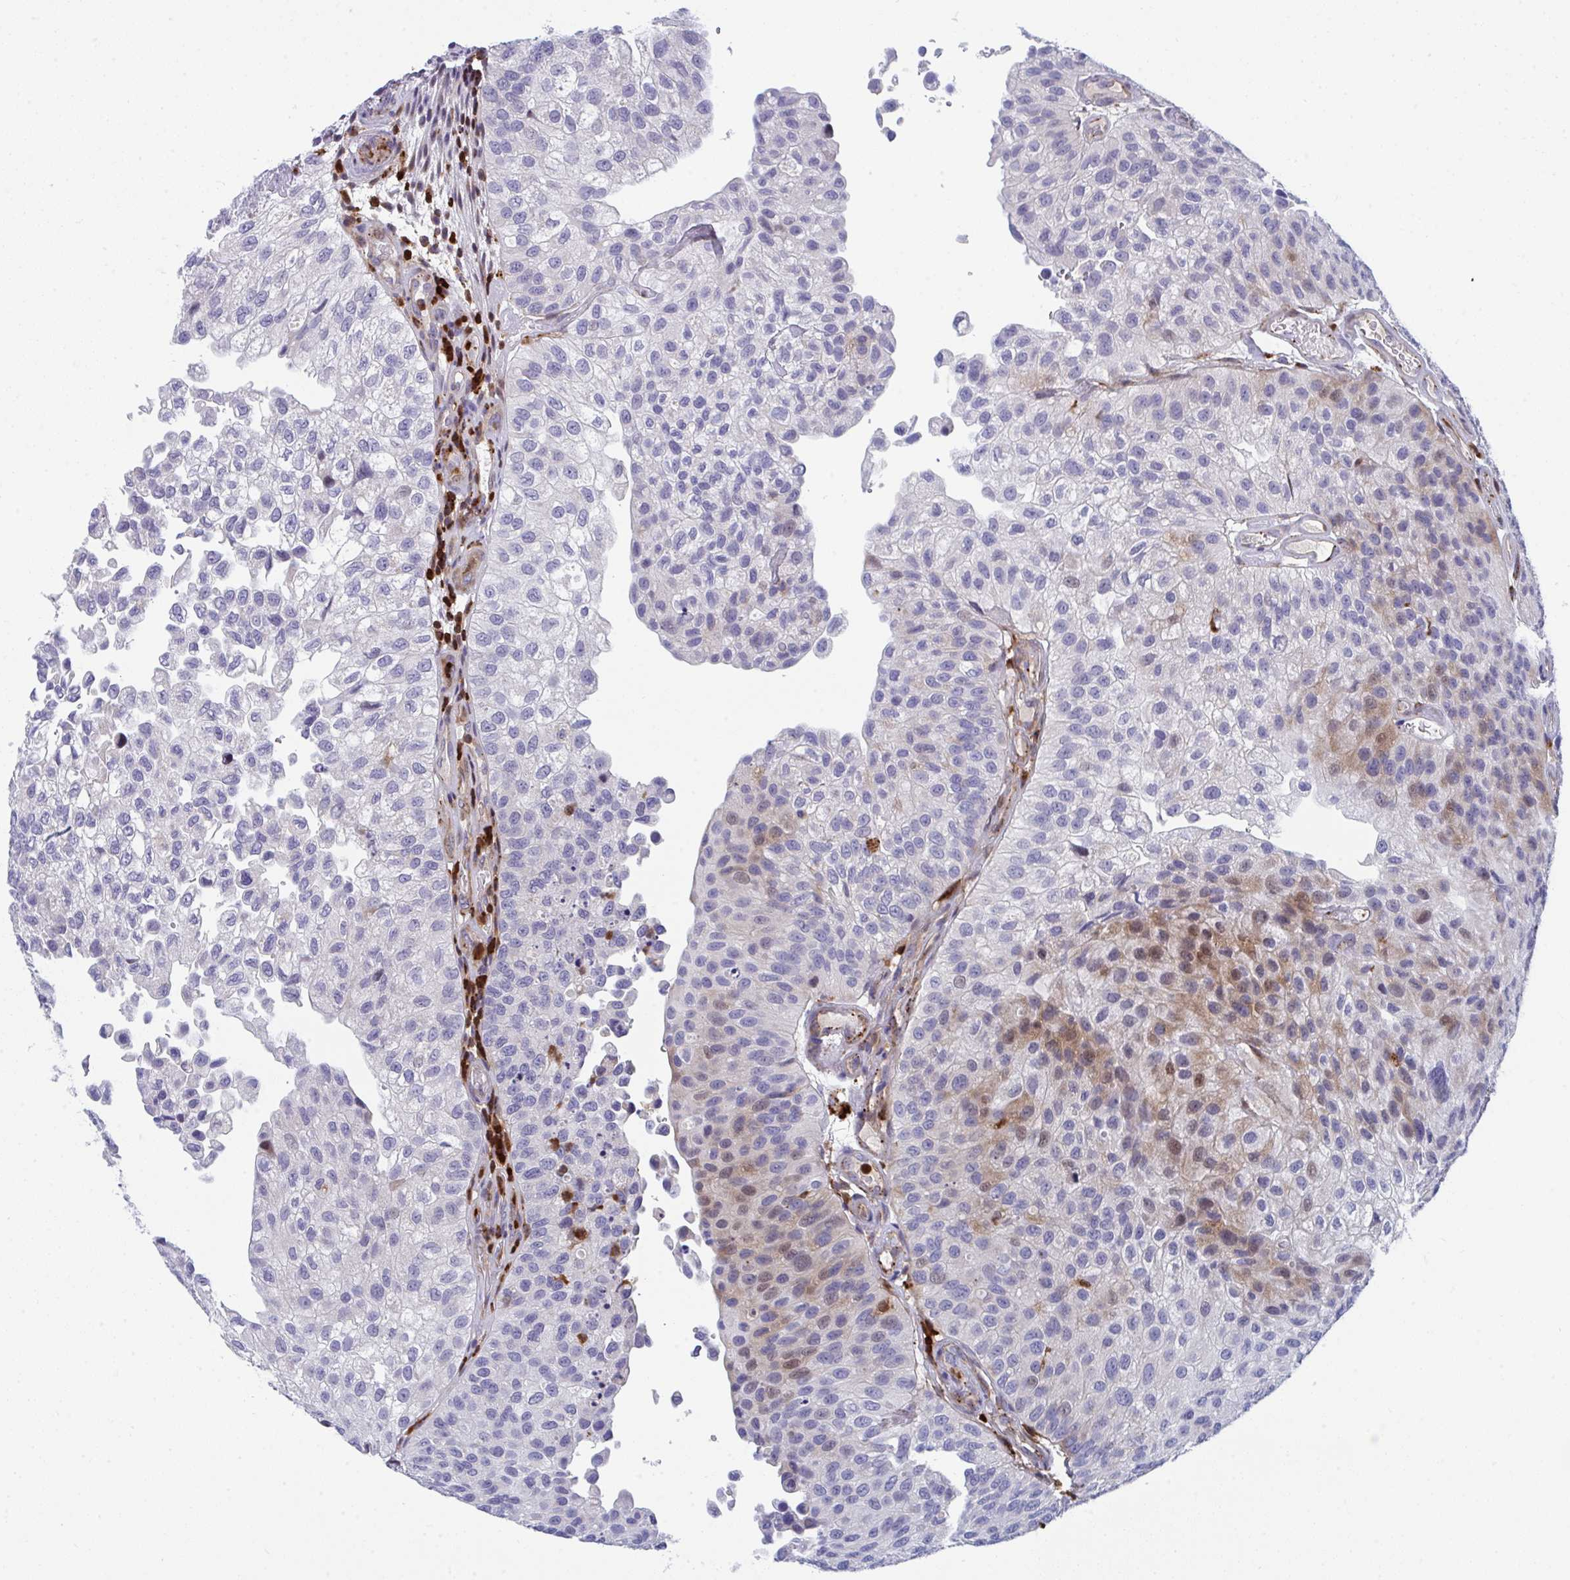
{"staining": {"intensity": "moderate", "quantity": "<25%", "location": "cytoplasmic/membranous,nuclear"}, "tissue": "urothelial cancer", "cell_type": "Tumor cells", "image_type": "cancer", "snomed": [{"axis": "morphology", "description": "Urothelial carcinoma, NOS"}, {"axis": "topography", "description": "Urinary bladder"}], "caption": "The image shows immunohistochemical staining of urothelial cancer. There is moderate cytoplasmic/membranous and nuclear positivity is present in about <25% of tumor cells.", "gene": "AOC2", "patient": {"sex": "male", "age": 87}}